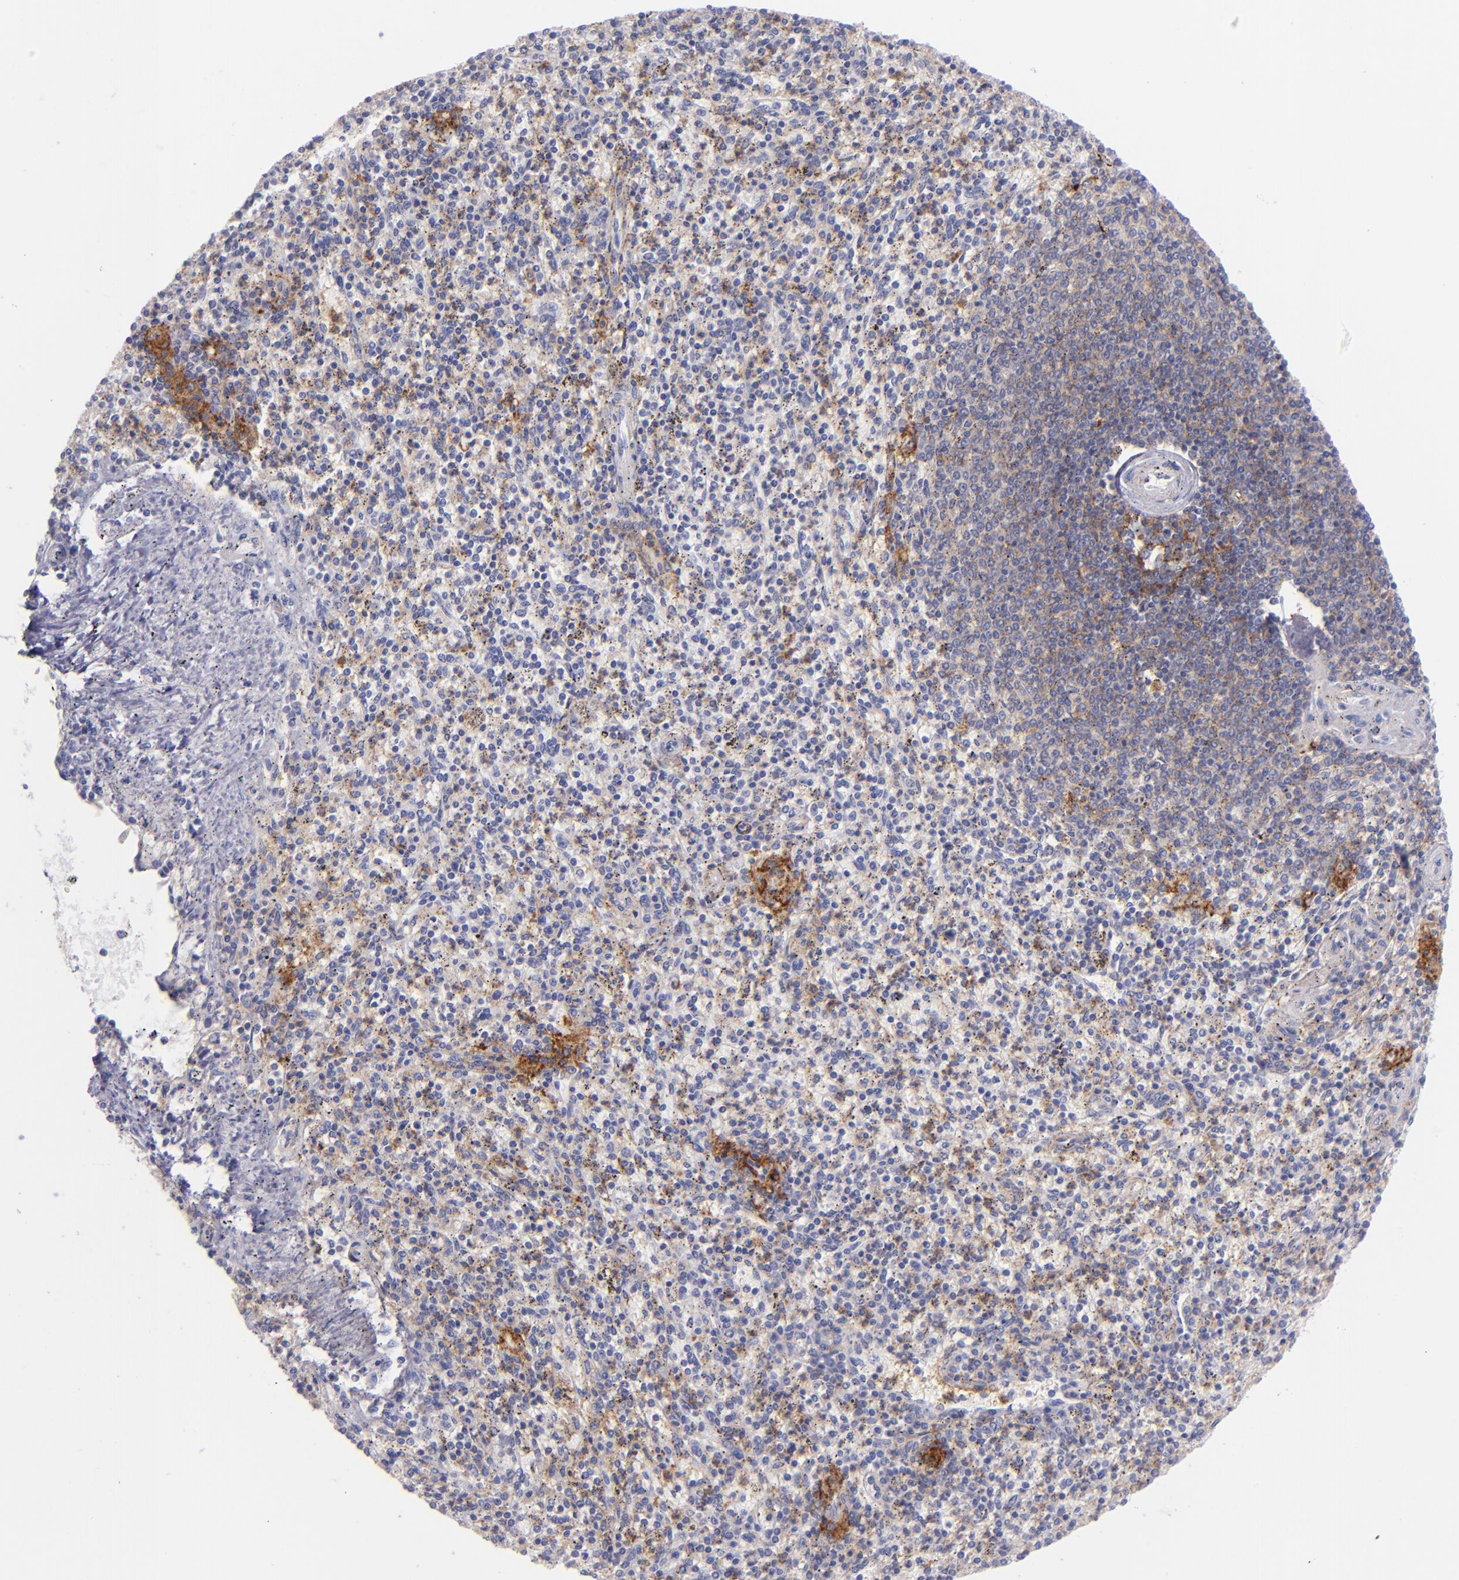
{"staining": {"intensity": "negative", "quantity": "none", "location": "none"}, "tissue": "spleen", "cell_type": "Cells in red pulp", "image_type": "normal", "snomed": [{"axis": "morphology", "description": "Normal tissue, NOS"}, {"axis": "topography", "description": "Spleen"}], "caption": "This is an immunohistochemistry (IHC) photomicrograph of unremarkable human spleen. There is no staining in cells in red pulp.", "gene": "CD82", "patient": {"sex": "male", "age": 72}}